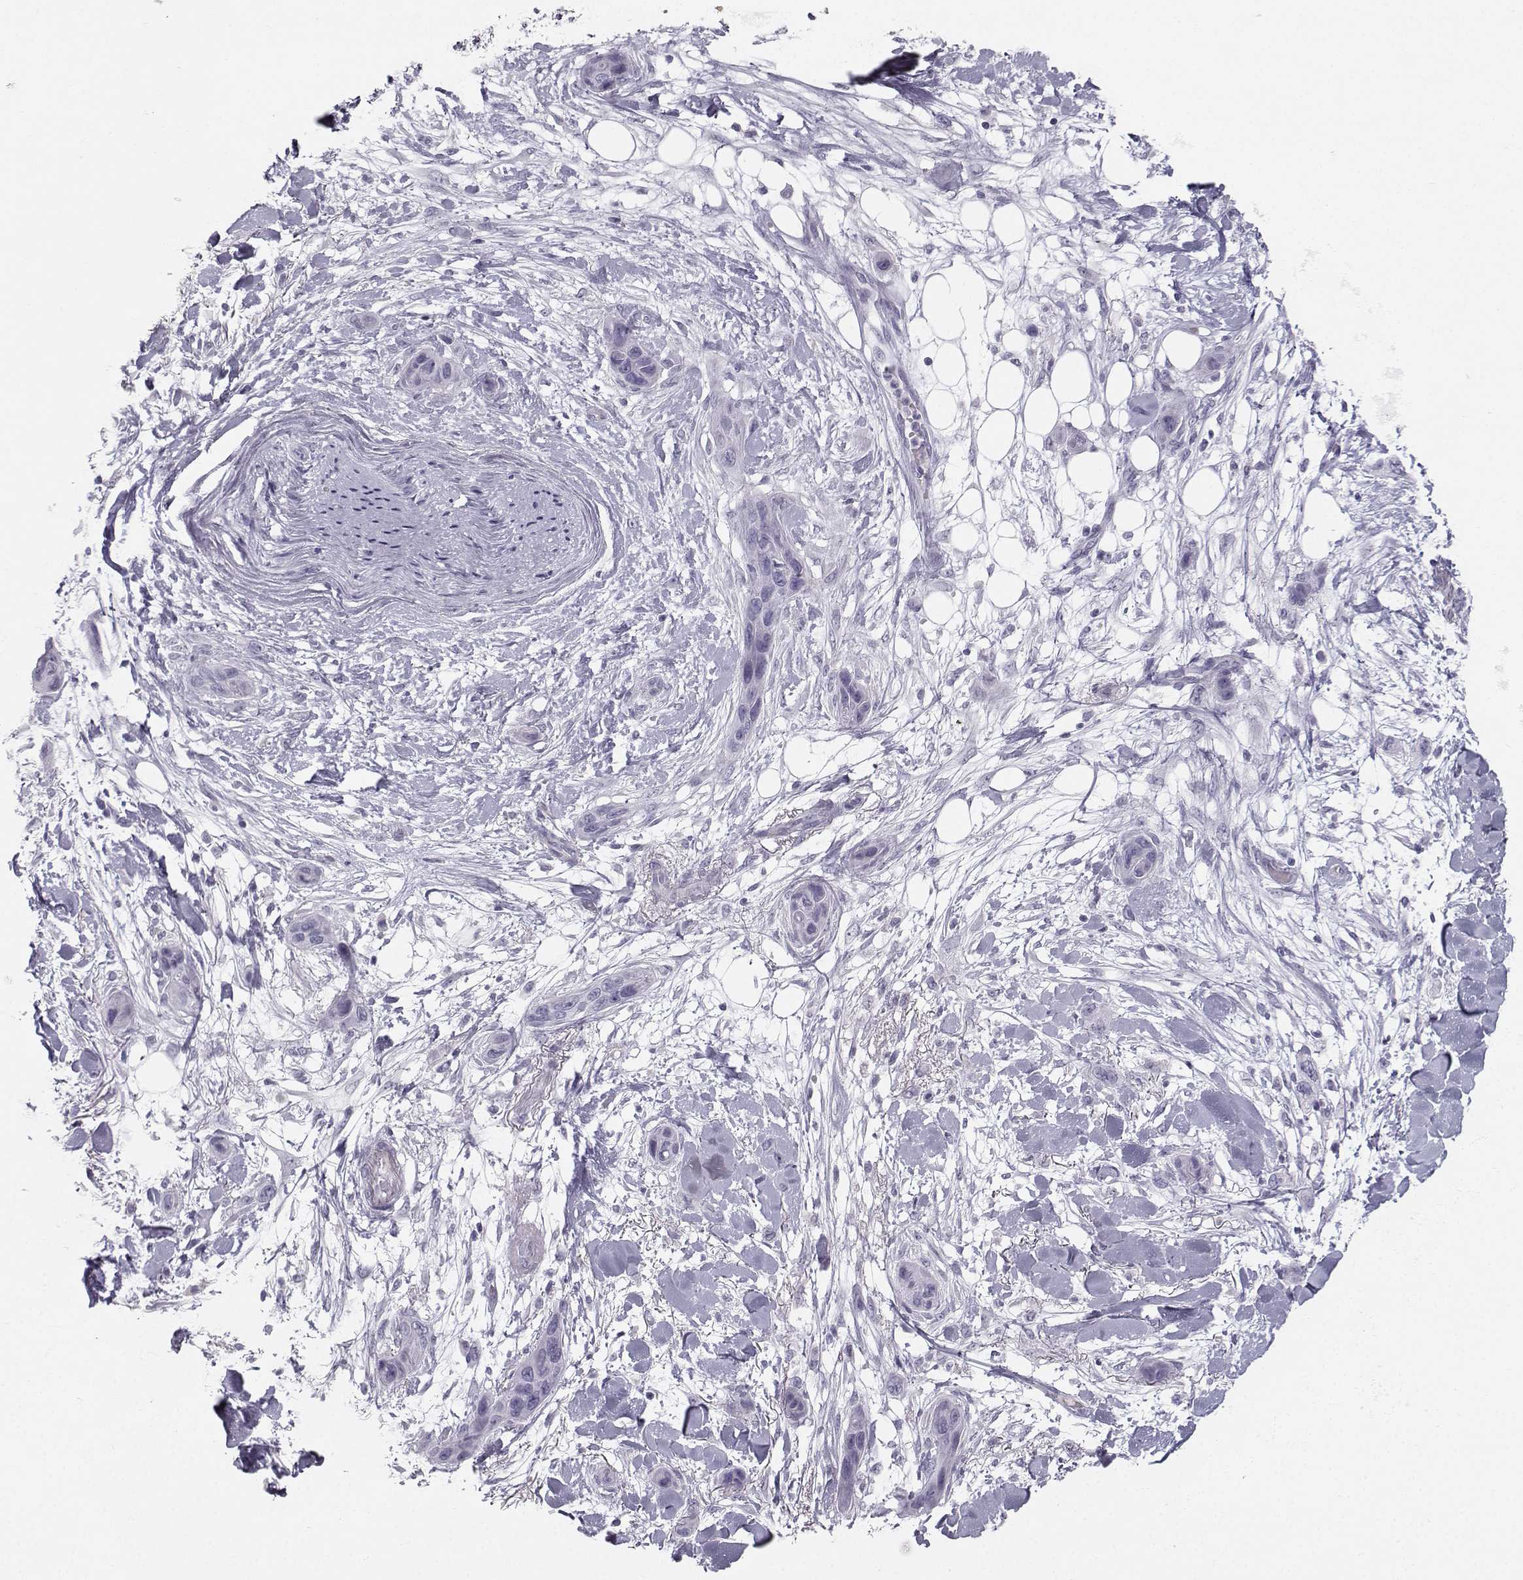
{"staining": {"intensity": "negative", "quantity": "none", "location": "none"}, "tissue": "skin cancer", "cell_type": "Tumor cells", "image_type": "cancer", "snomed": [{"axis": "morphology", "description": "Squamous cell carcinoma, NOS"}, {"axis": "topography", "description": "Skin"}], "caption": "Image shows no significant protein staining in tumor cells of squamous cell carcinoma (skin). The staining is performed using DAB brown chromogen with nuclei counter-stained in using hematoxylin.", "gene": "CASR", "patient": {"sex": "male", "age": 79}}